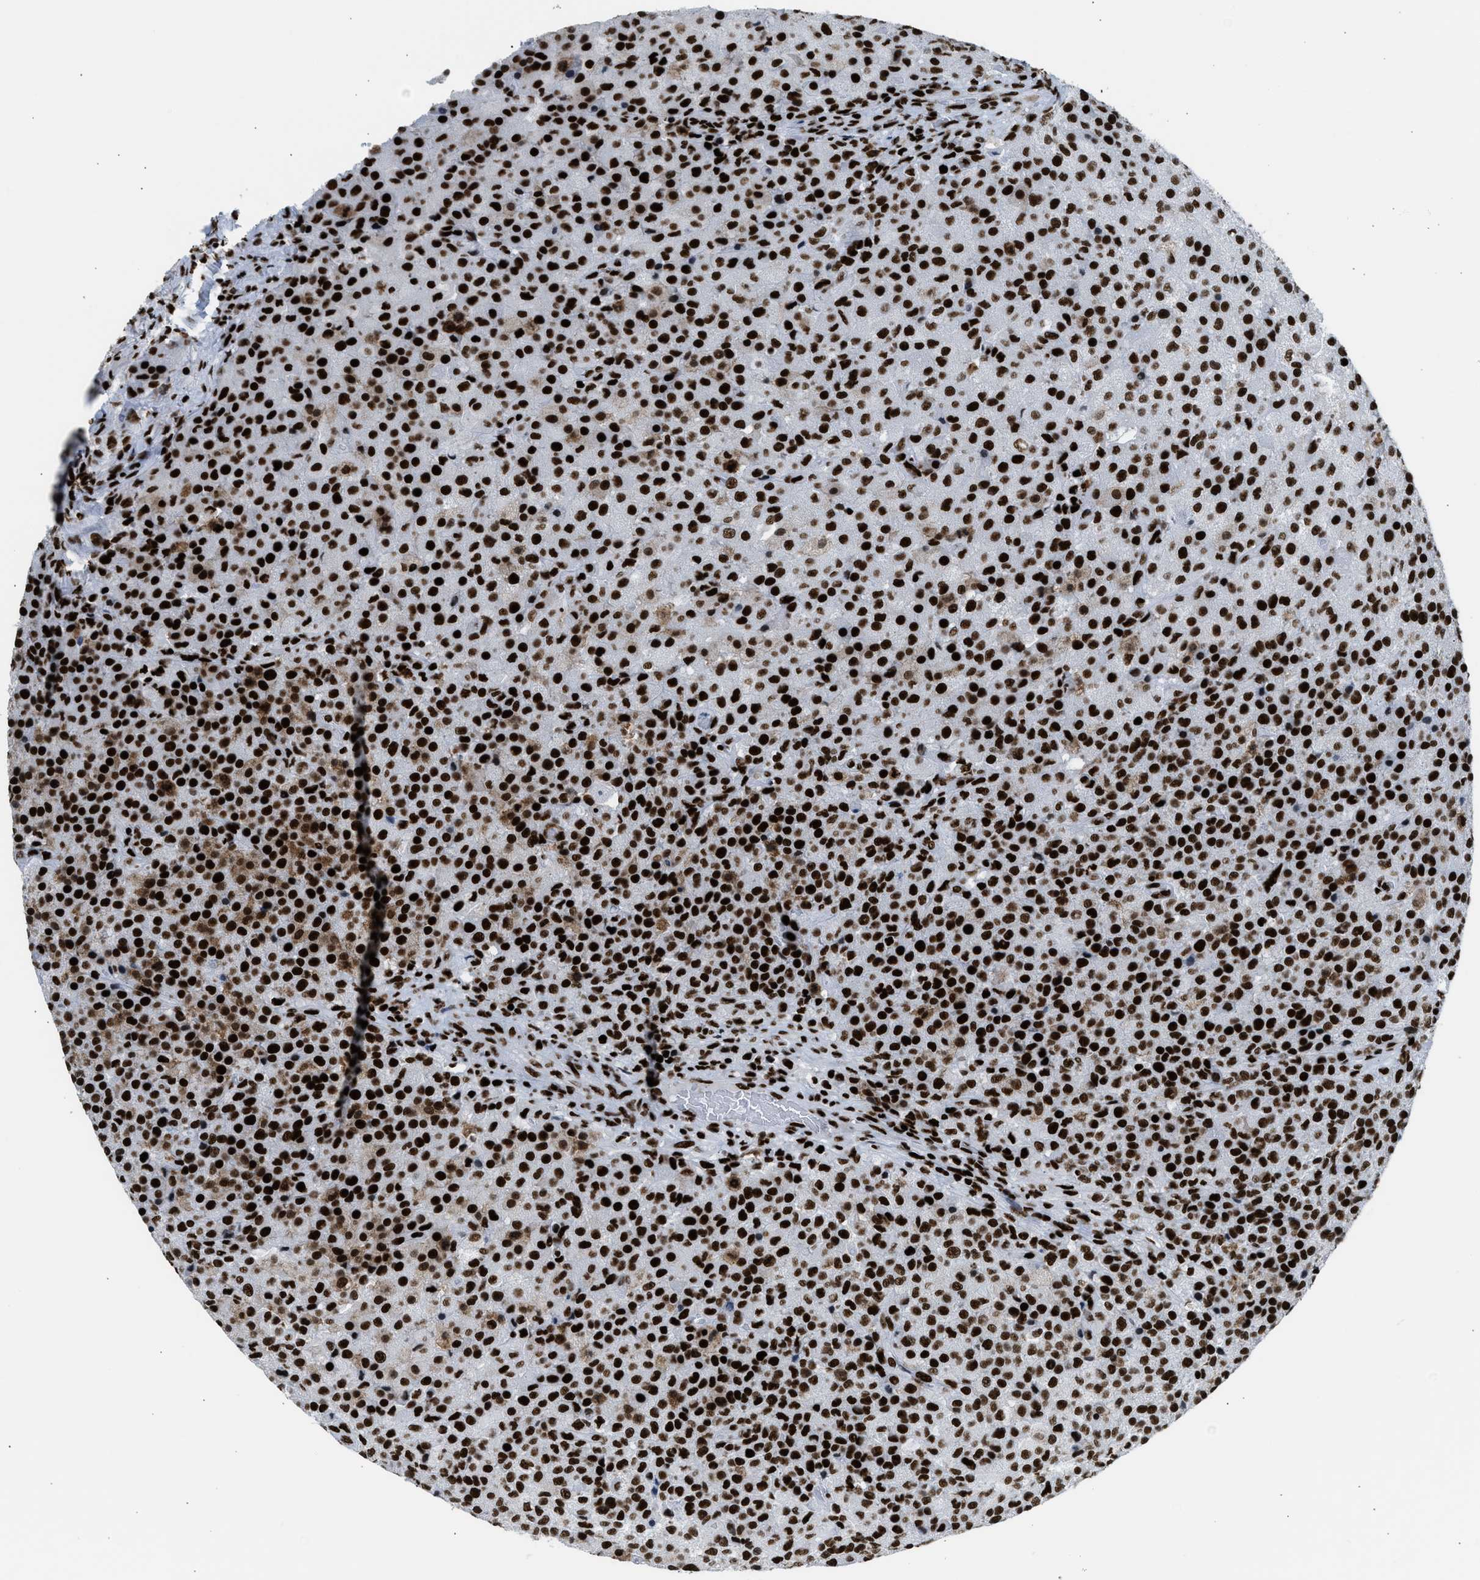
{"staining": {"intensity": "strong", "quantity": ">75%", "location": "nuclear"}, "tissue": "testis cancer", "cell_type": "Tumor cells", "image_type": "cancer", "snomed": [{"axis": "morphology", "description": "Seminoma, NOS"}, {"axis": "topography", "description": "Testis"}], "caption": "Tumor cells exhibit high levels of strong nuclear positivity in approximately >75% of cells in human testis cancer.", "gene": "PIF1", "patient": {"sex": "male", "age": 59}}